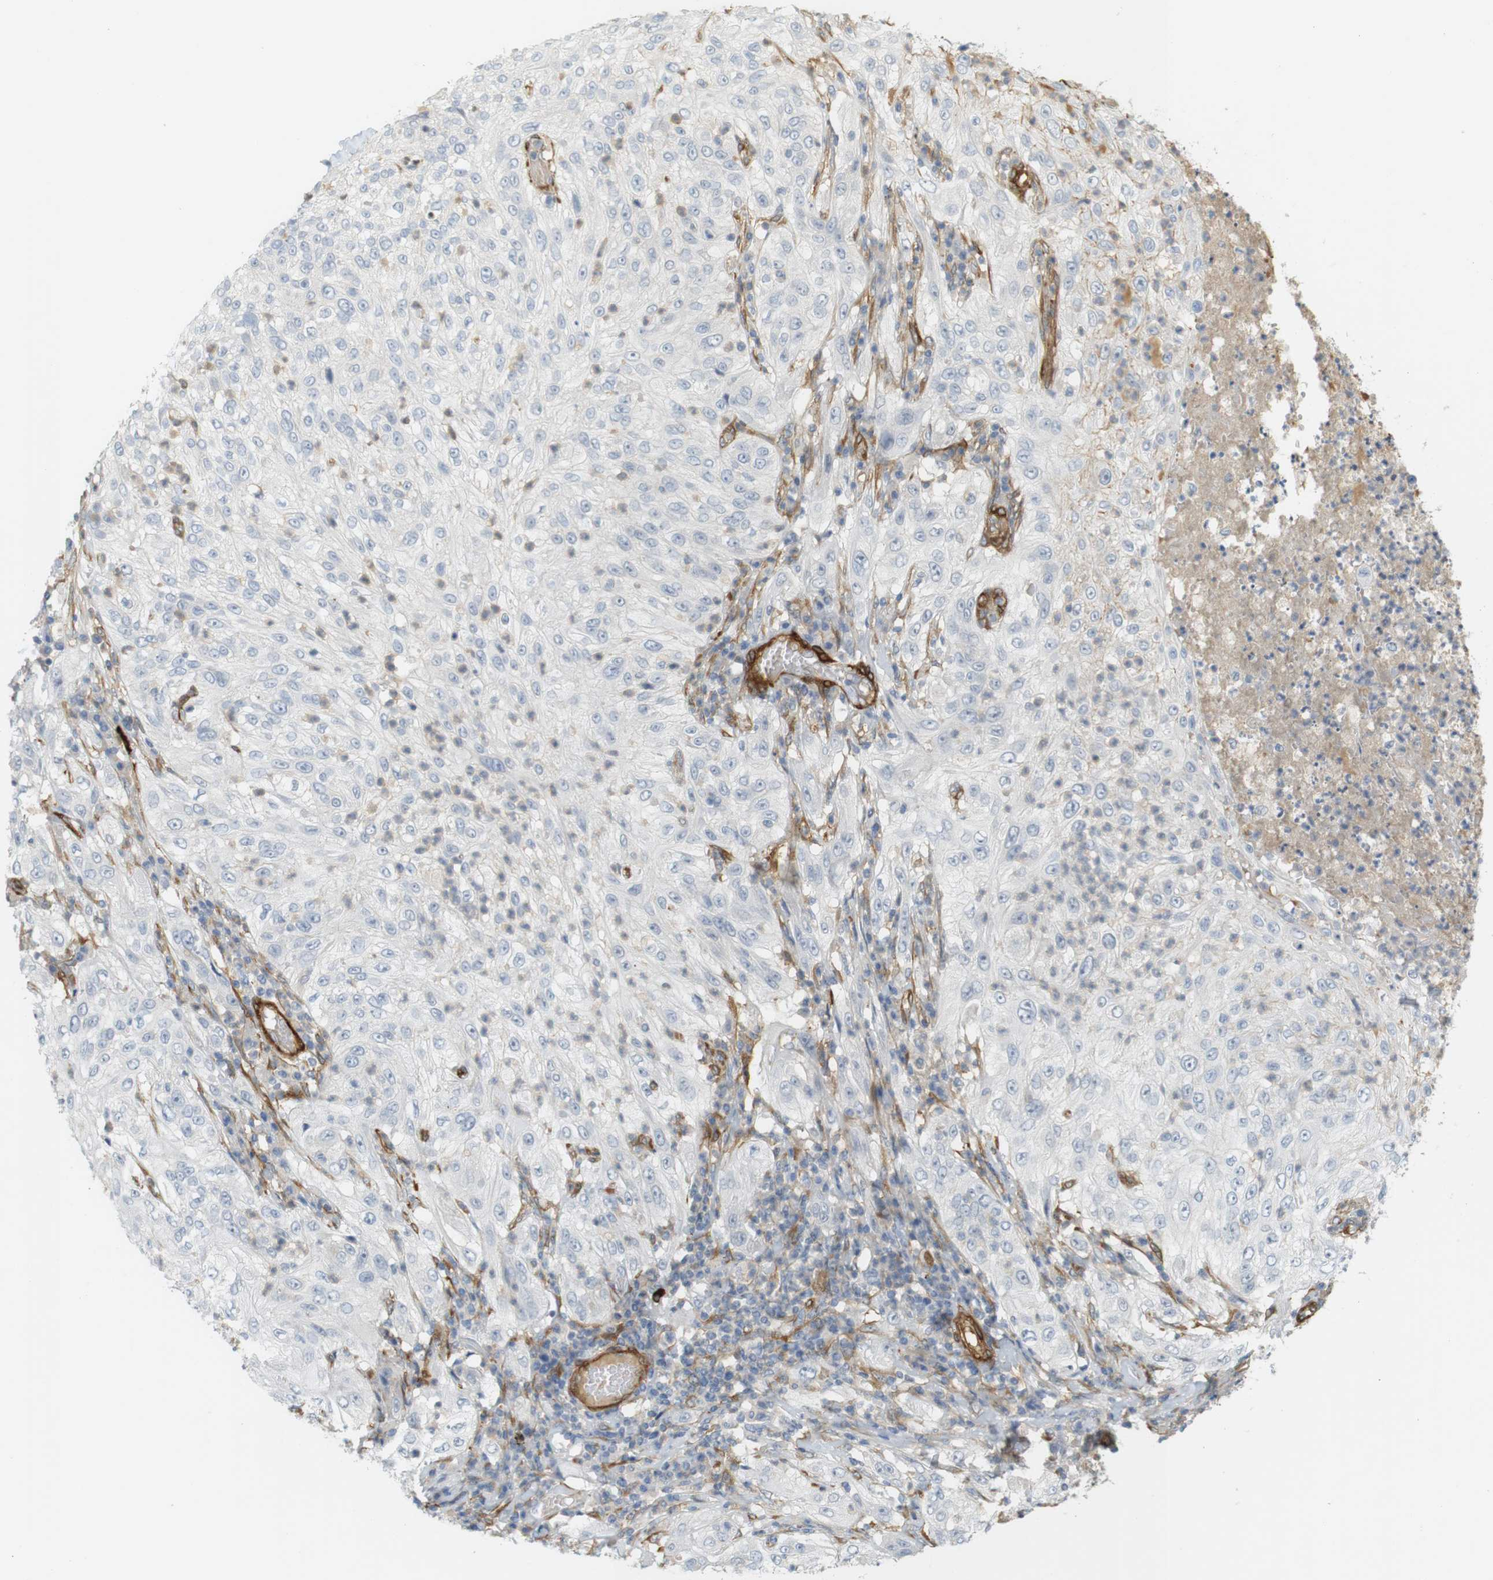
{"staining": {"intensity": "negative", "quantity": "none", "location": "none"}, "tissue": "lung cancer", "cell_type": "Tumor cells", "image_type": "cancer", "snomed": [{"axis": "morphology", "description": "Inflammation, NOS"}, {"axis": "morphology", "description": "Squamous cell carcinoma, NOS"}, {"axis": "topography", "description": "Lymph node"}, {"axis": "topography", "description": "Soft tissue"}, {"axis": "topography", "description": "Lung"}], "caption": "Photomicrograph shows no protein expression in tumor cells of lung squamous cell carcinoma tissue.", "gene": "PDE3A", "patient": {"sex": "male", "age": 66}}